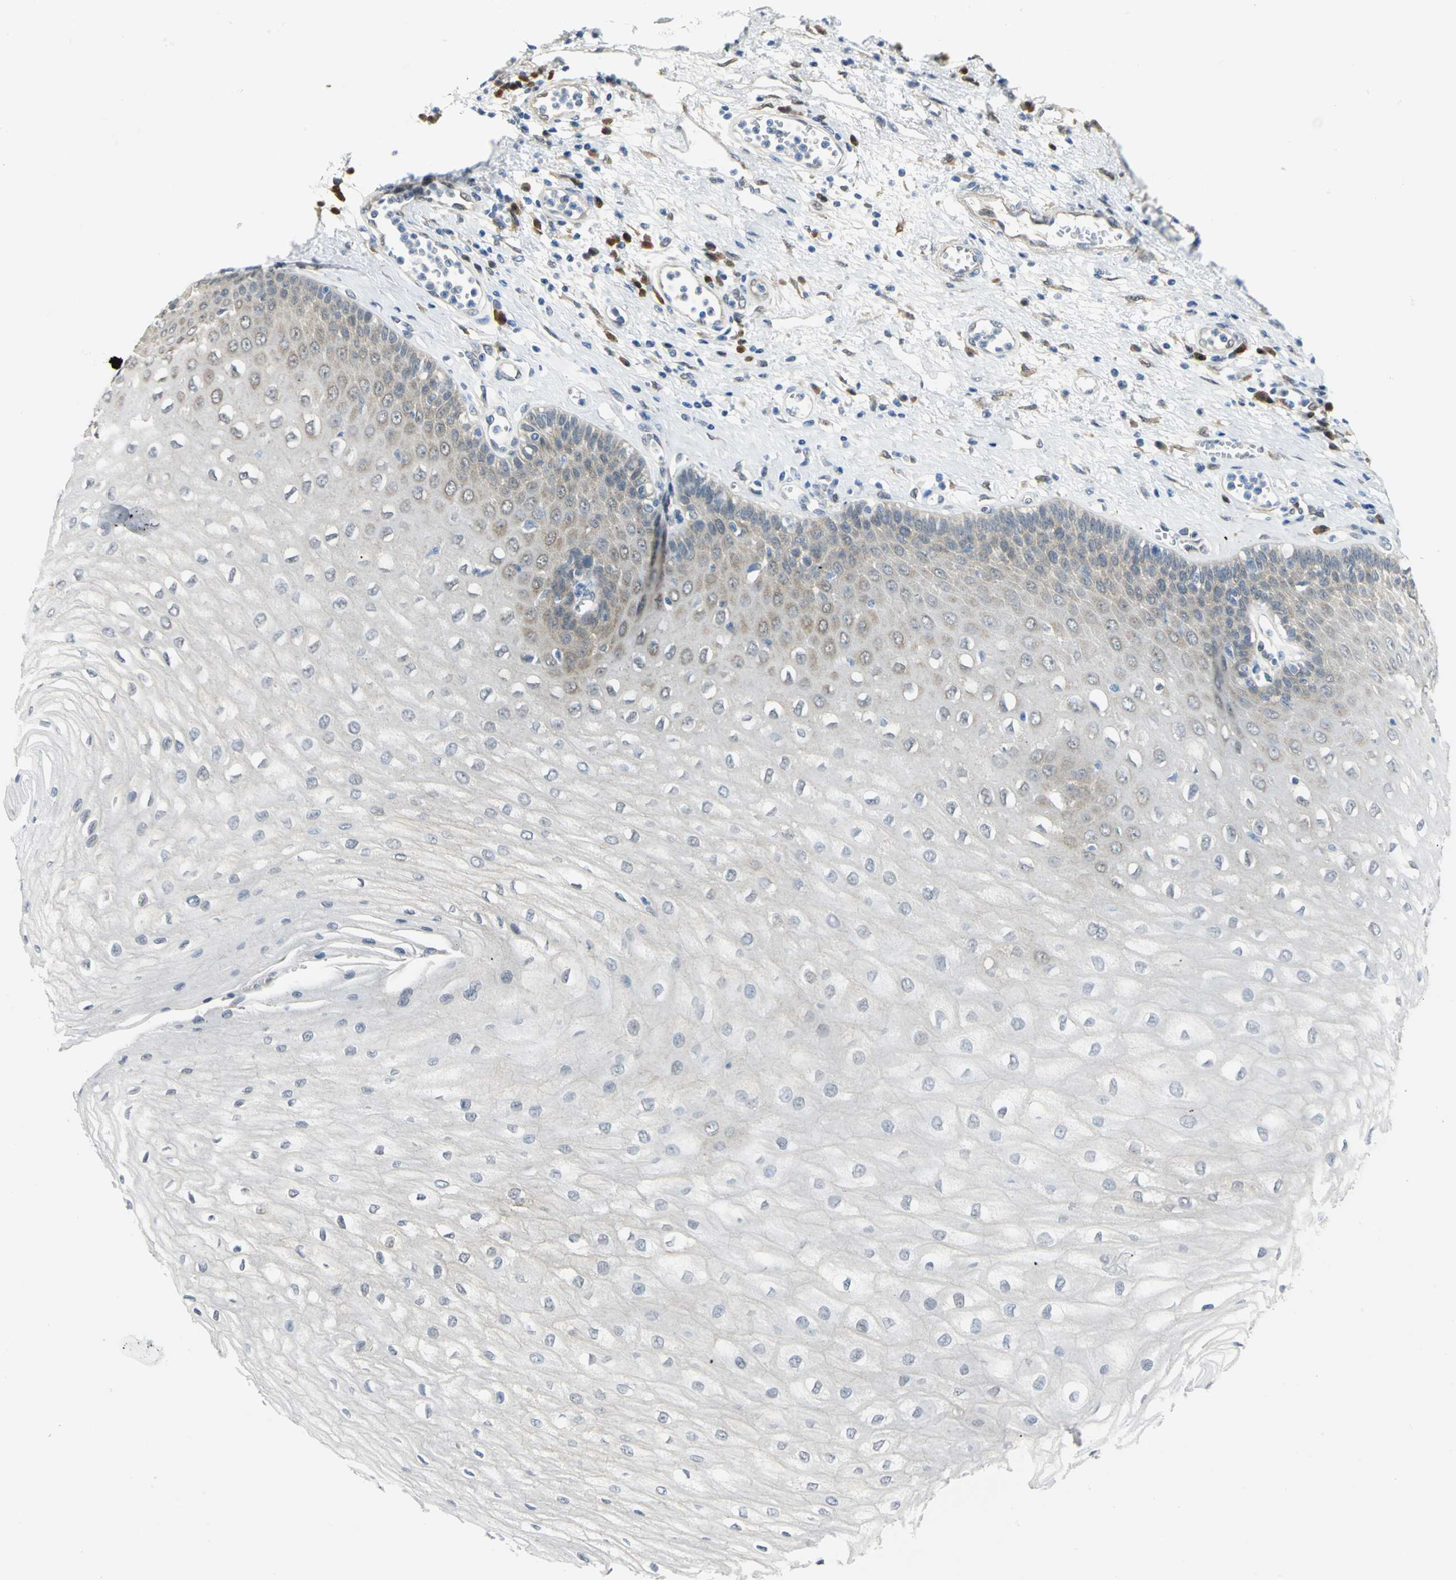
{"staining": {"intensity": "weak", "quantity": "<25%", "location": "cytoplasmic/membranous"}, "tissue": "esophagus", "cell_type": "Squamous epithelial cells", "image_type": "normal", "snomed": [{"axis": "morphology", "description": "Normal tissue, NOS"}, {"axis": "morphology", "description": "Squamous cell carcinoma, NOS"}, {"axis": "topography", "description": "Esophagus"}], "caption": "IHC of normal human esophagus shows no staining in squamous epithelial cells.", "gene": "PGM3", "patient": {"sex": "male", "age": 65}}